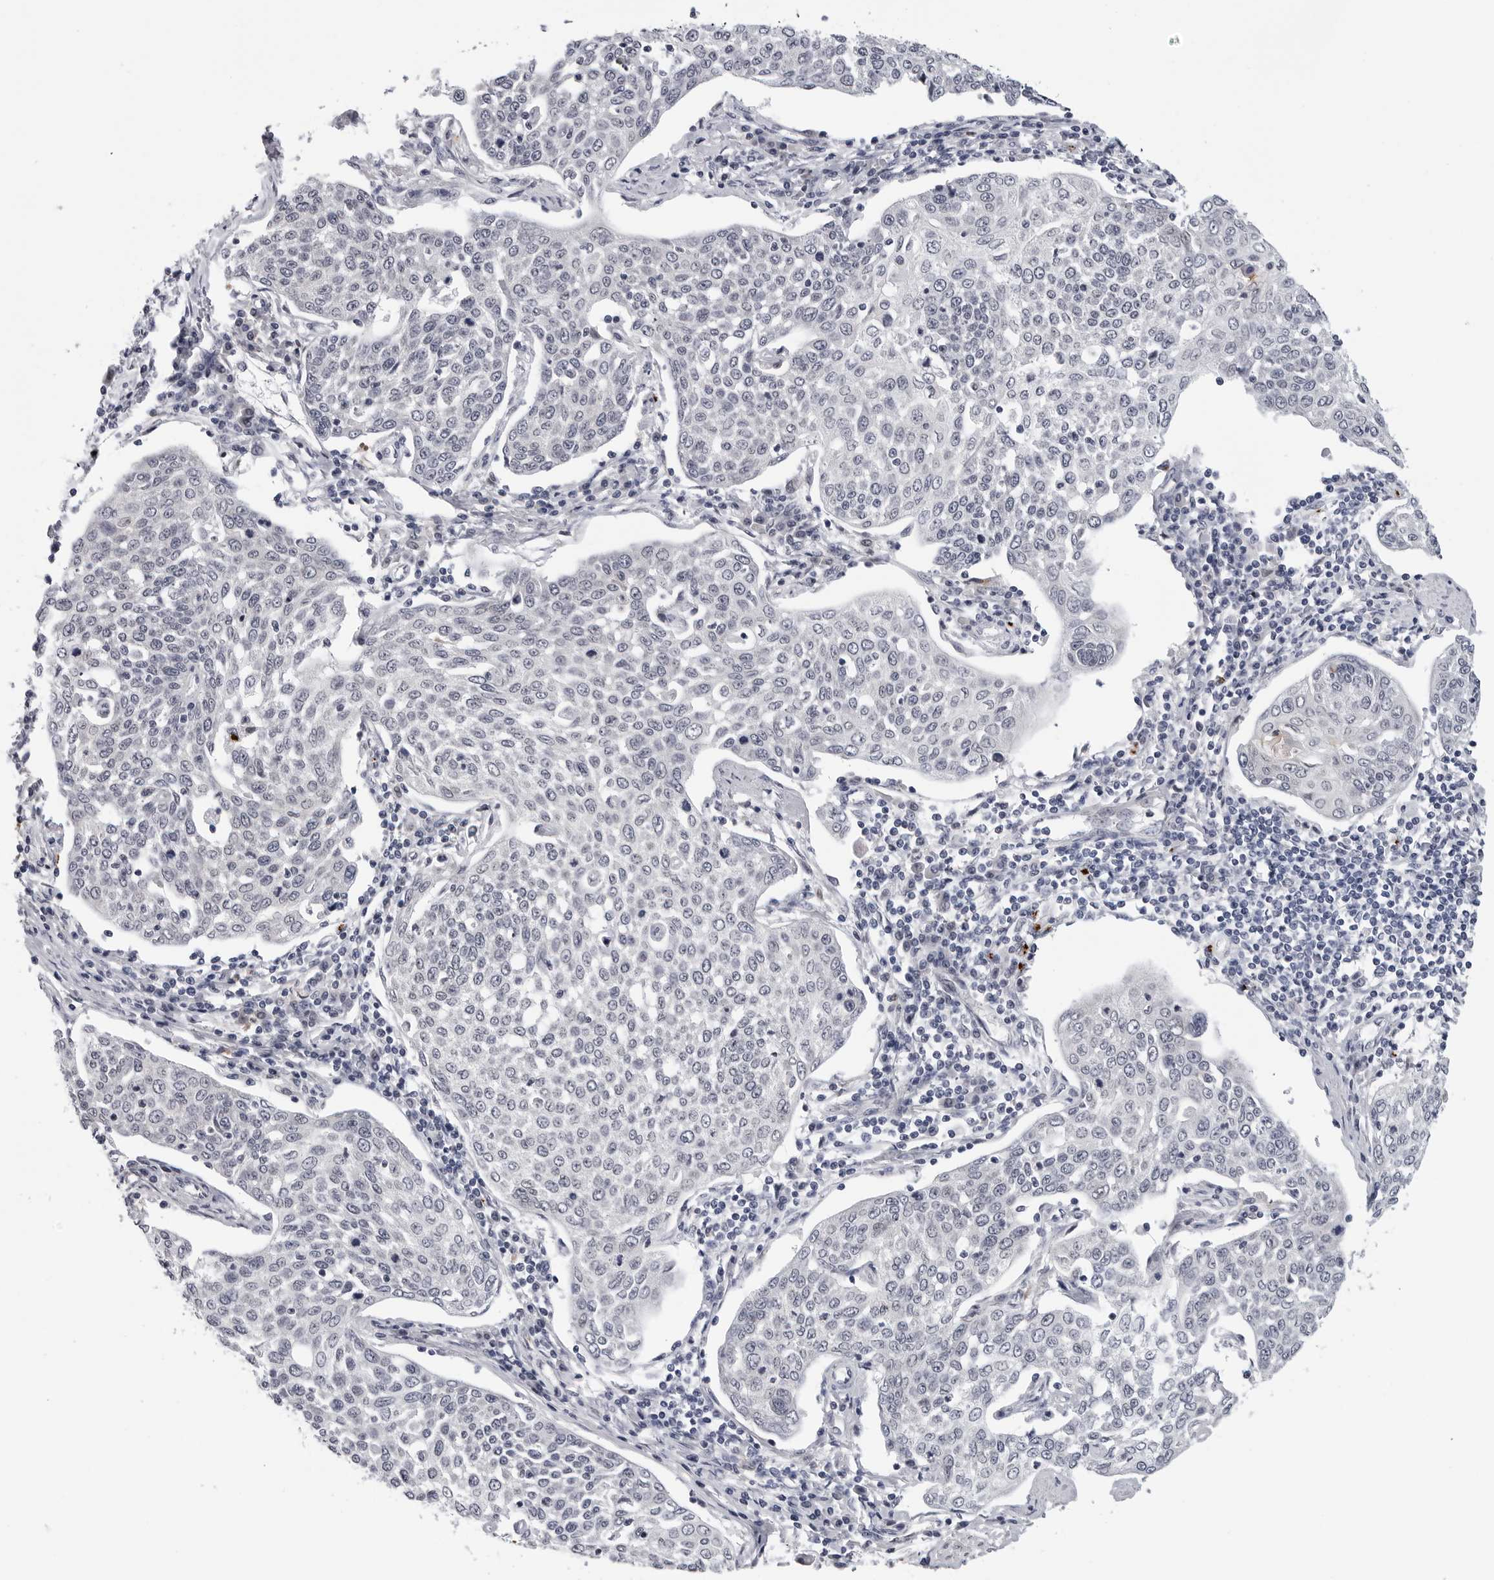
{"staining": {"intensity": "negative", "quantity": "none", "location": "none"}, "tissue": "cervical cancer", "cell_type": "Tumor cells", "image_type": "cancer", "snomed": [{"axis": "morphology", "description": "Squamous cell carcinoma, NOS"}, {"axis": "topography", "description": "Cervix"}], "caption": "Tumor cells show no significant protein expression in cervical squamous cell carcinoma.", "gene": "KIAA1614", "patient": {"sex": "female", "age": 34}}